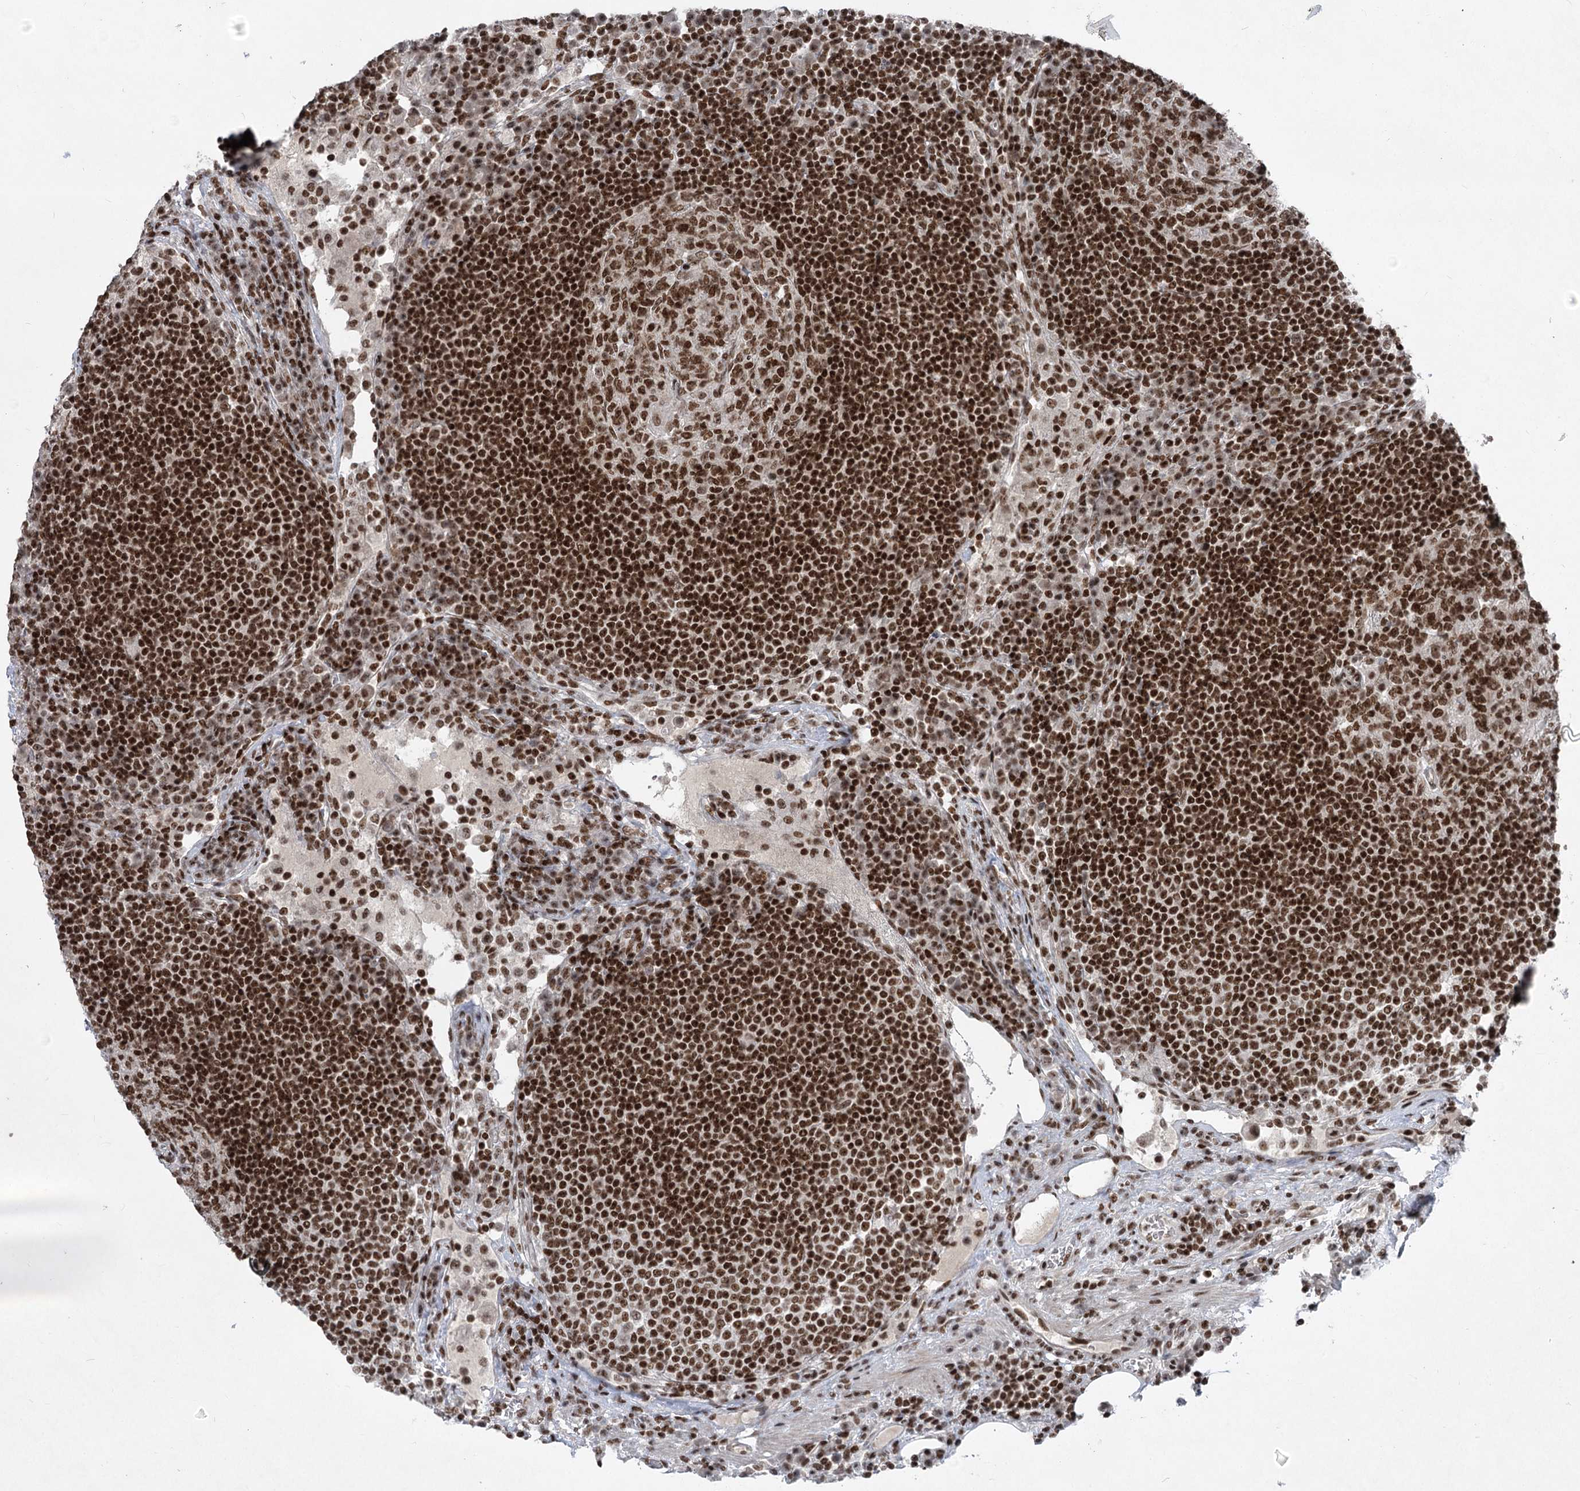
{"staining": {"intensity": "strong", "quantity": ">75%", "location": "nuclear"}, "tissue": "lymph node", "cell_type": "Germinal center cells", "image_type": "normal", "snomed": [{"axis": "morphology", "description": "Normal tissue, NOS"}, {"axis": "topography", "description": "Lymph node"}], "caption": "Brown immunohistochemical staining in benign human lymph node shows strong nuclear expression in approximately >75% of germinal center cells. The staining is performed using DAB (3,3'-diaminobenzidine) brown chromogen to label protein expression. The nuclei are counter-stained blue using hematoxylin.", "gene": "CGGBP1", "patient": {"sex": "female", "age": 53}}